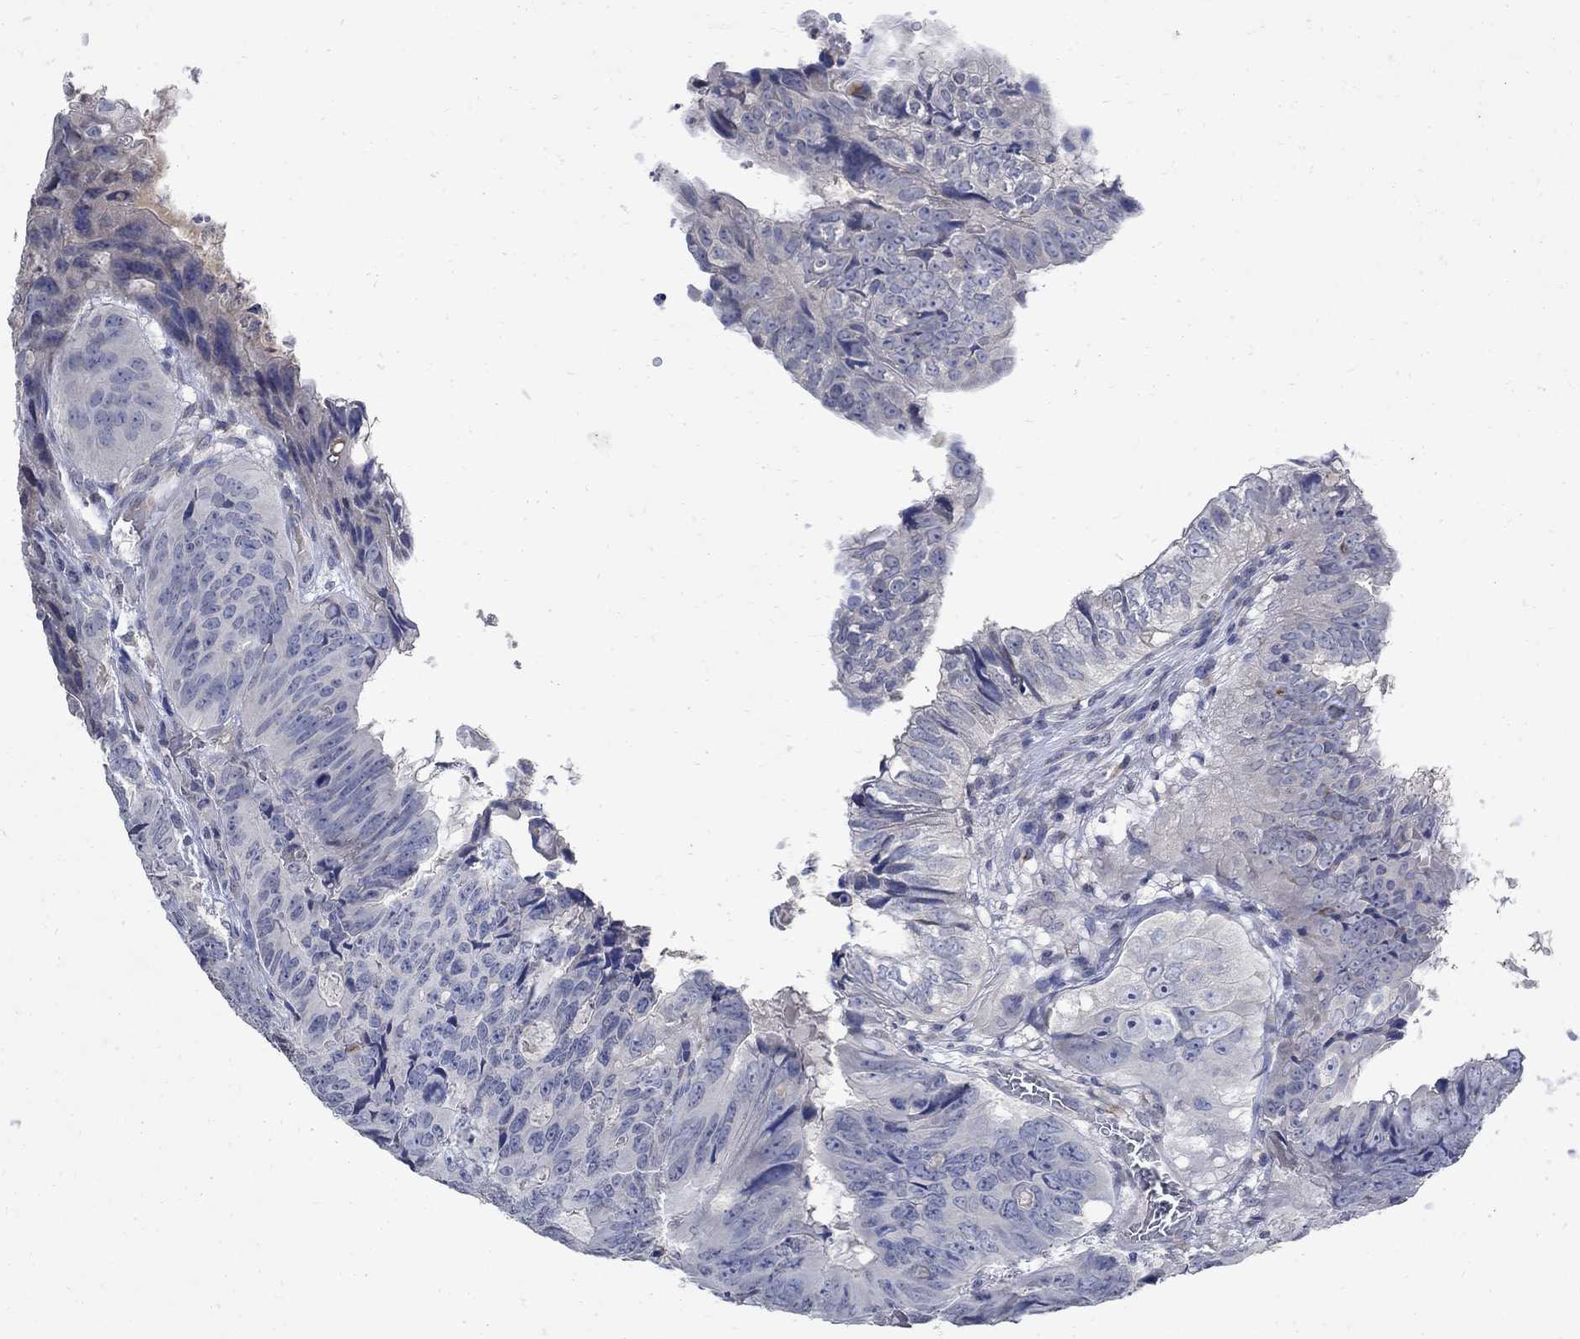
{"staining": {"intensity": "negative", "quantity": "none", "location": "none"}, "tissue": "colorectal cancer", "cell_type": "Tumor cells", "image_type": "cancer", "snomed": [{"axis": "morphology", "description": "Adenocarcinoma, NOS"}, {"axis": "topography", "description": "Colon"}], "caption": "IHC of colorectal adenocarcinoma shows no expression in tumor cells.", "gene": "TMEM169", "patient": {"sex": "male", "age": 79}}